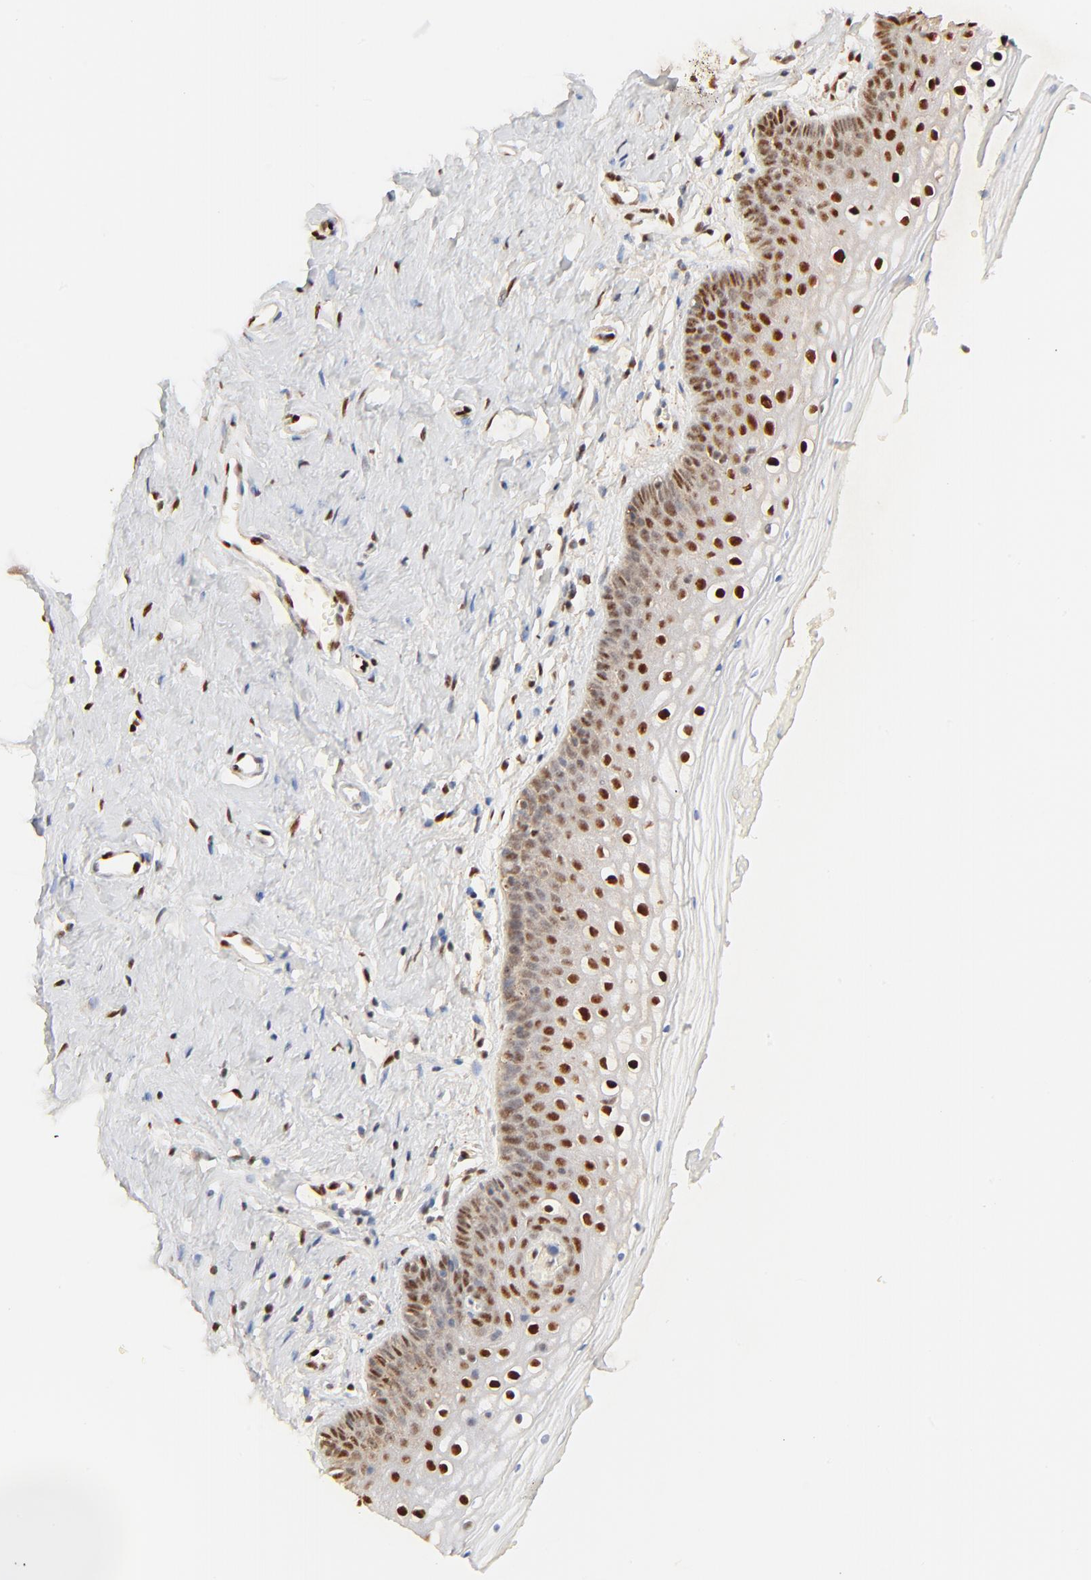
{"staining": {"intensity": "strong", "quantity": ">75%", "location": "cytoplasmic/membranous,nuclear"}, "tissue": "vagina", "cell_type": "Squamous epithelial cells", "image_type": "normal", "snomed": [{"axis": "morphology", "description": "Normal tissue, NOS"}, {"axis": "topography", "description": "Vagina"}], "caption": "Brown immunohistochemical staining in benign vagina displays strong cytoplasmic/membranous,nuclear expression in approximately >75% of squamous epithelial cells. (DAB (3,3'-diaminobenzidine) IHC with brightfield microscopy, high magnification).", "gene": "FAM50A", "patient": {"sex": "female", "age": 46}}